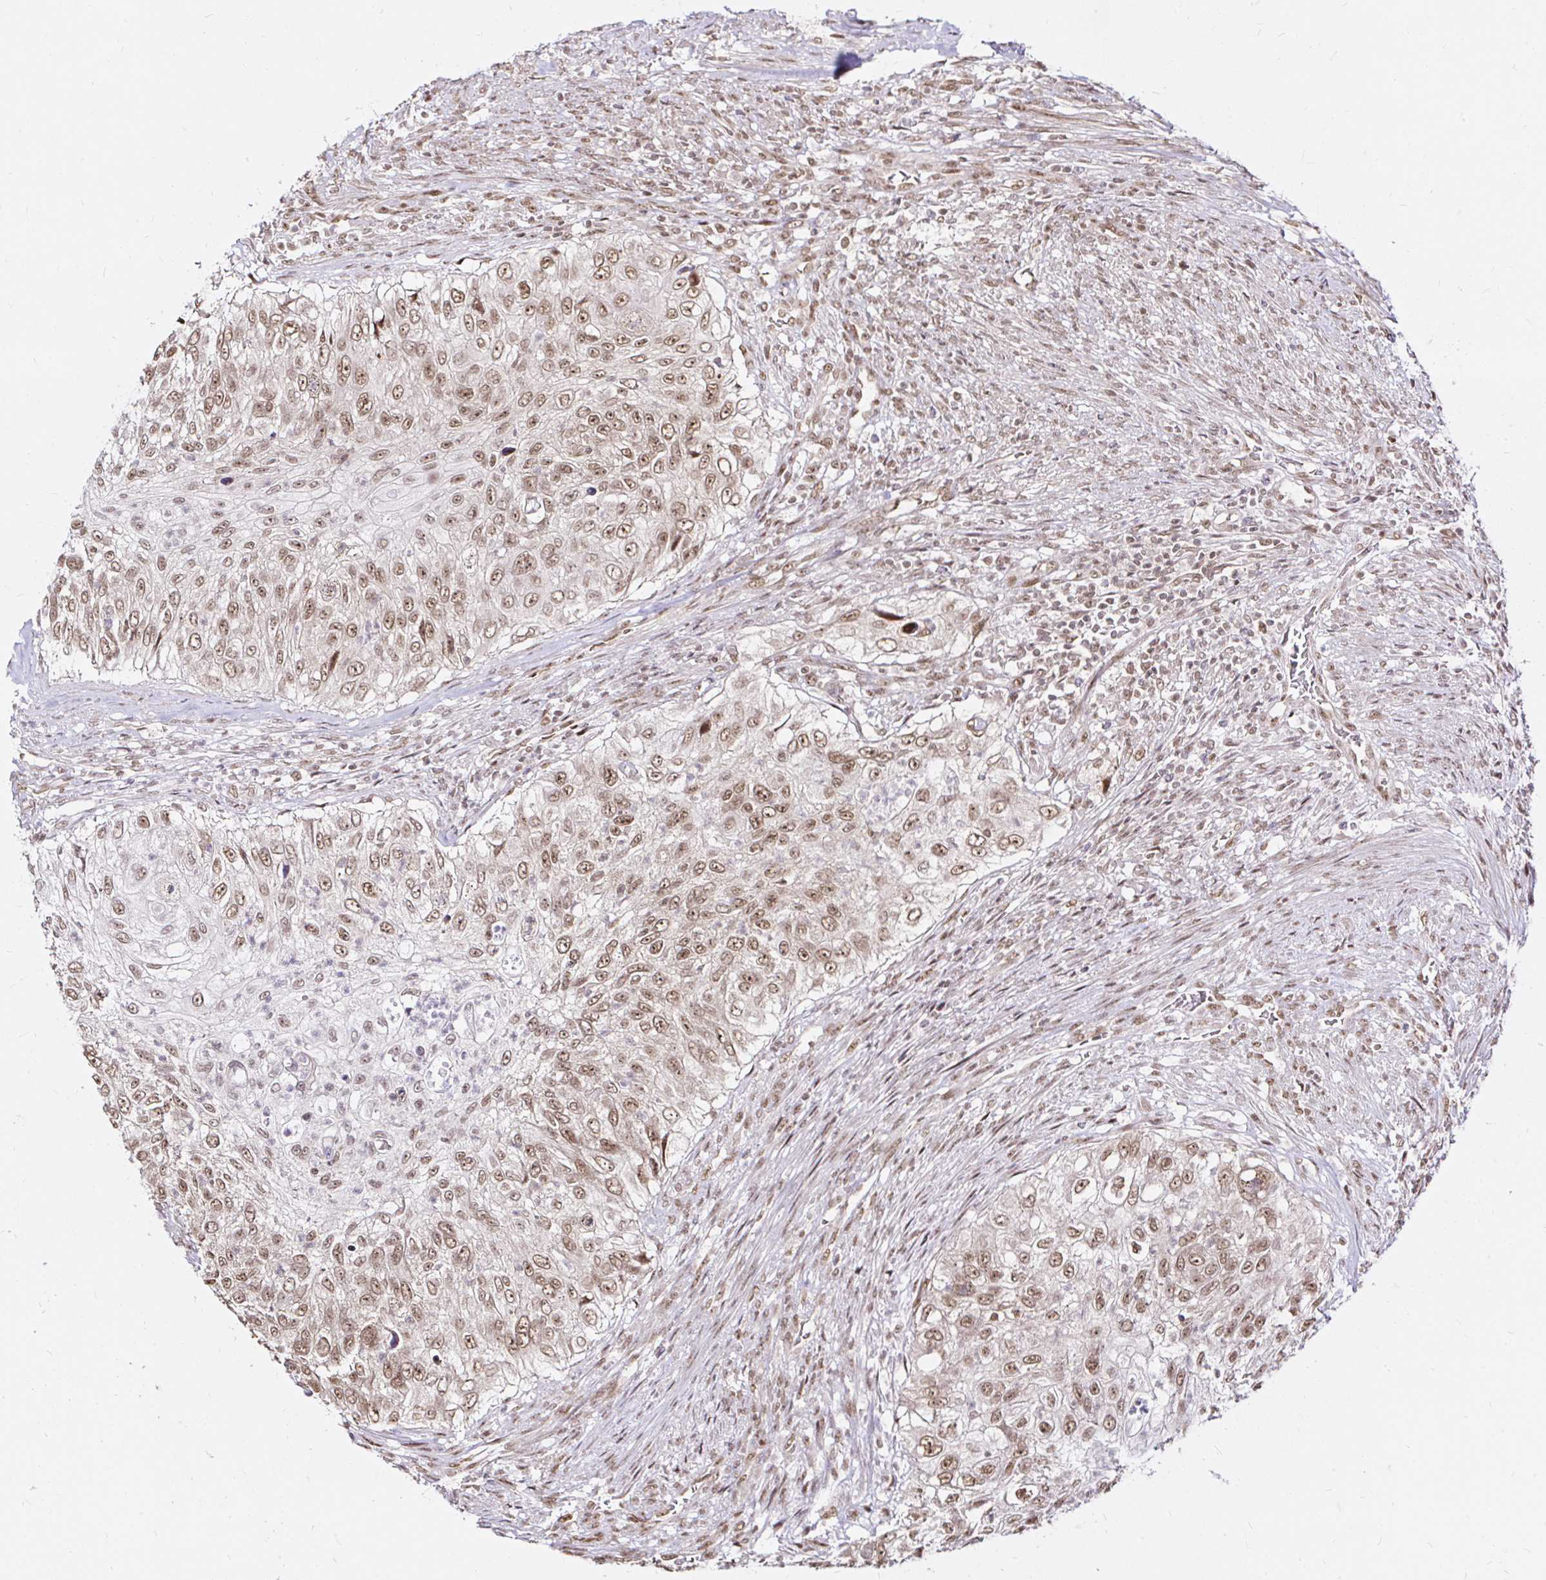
{"staining": {"intensity": "moderate", "quantity": ">75%", "location": "nuclear"}, "tissue": "urothelial cancer", "cell_type": "Tumor cells", "image_type": "cancer", "snomed": [{"axis": "morphology", "description": "Urothelial carcinoma, High grade"}, {"axis": "topography", "description": "Urinary bladder"}], "caption": "Approximately >75% of tumor cells in urothelial cancer display moderate nuclear protein staining as visualized by brown immunohistochemical staining.", "gene": "SNRPC", "patient": {"sex": "female", "age": 60}}